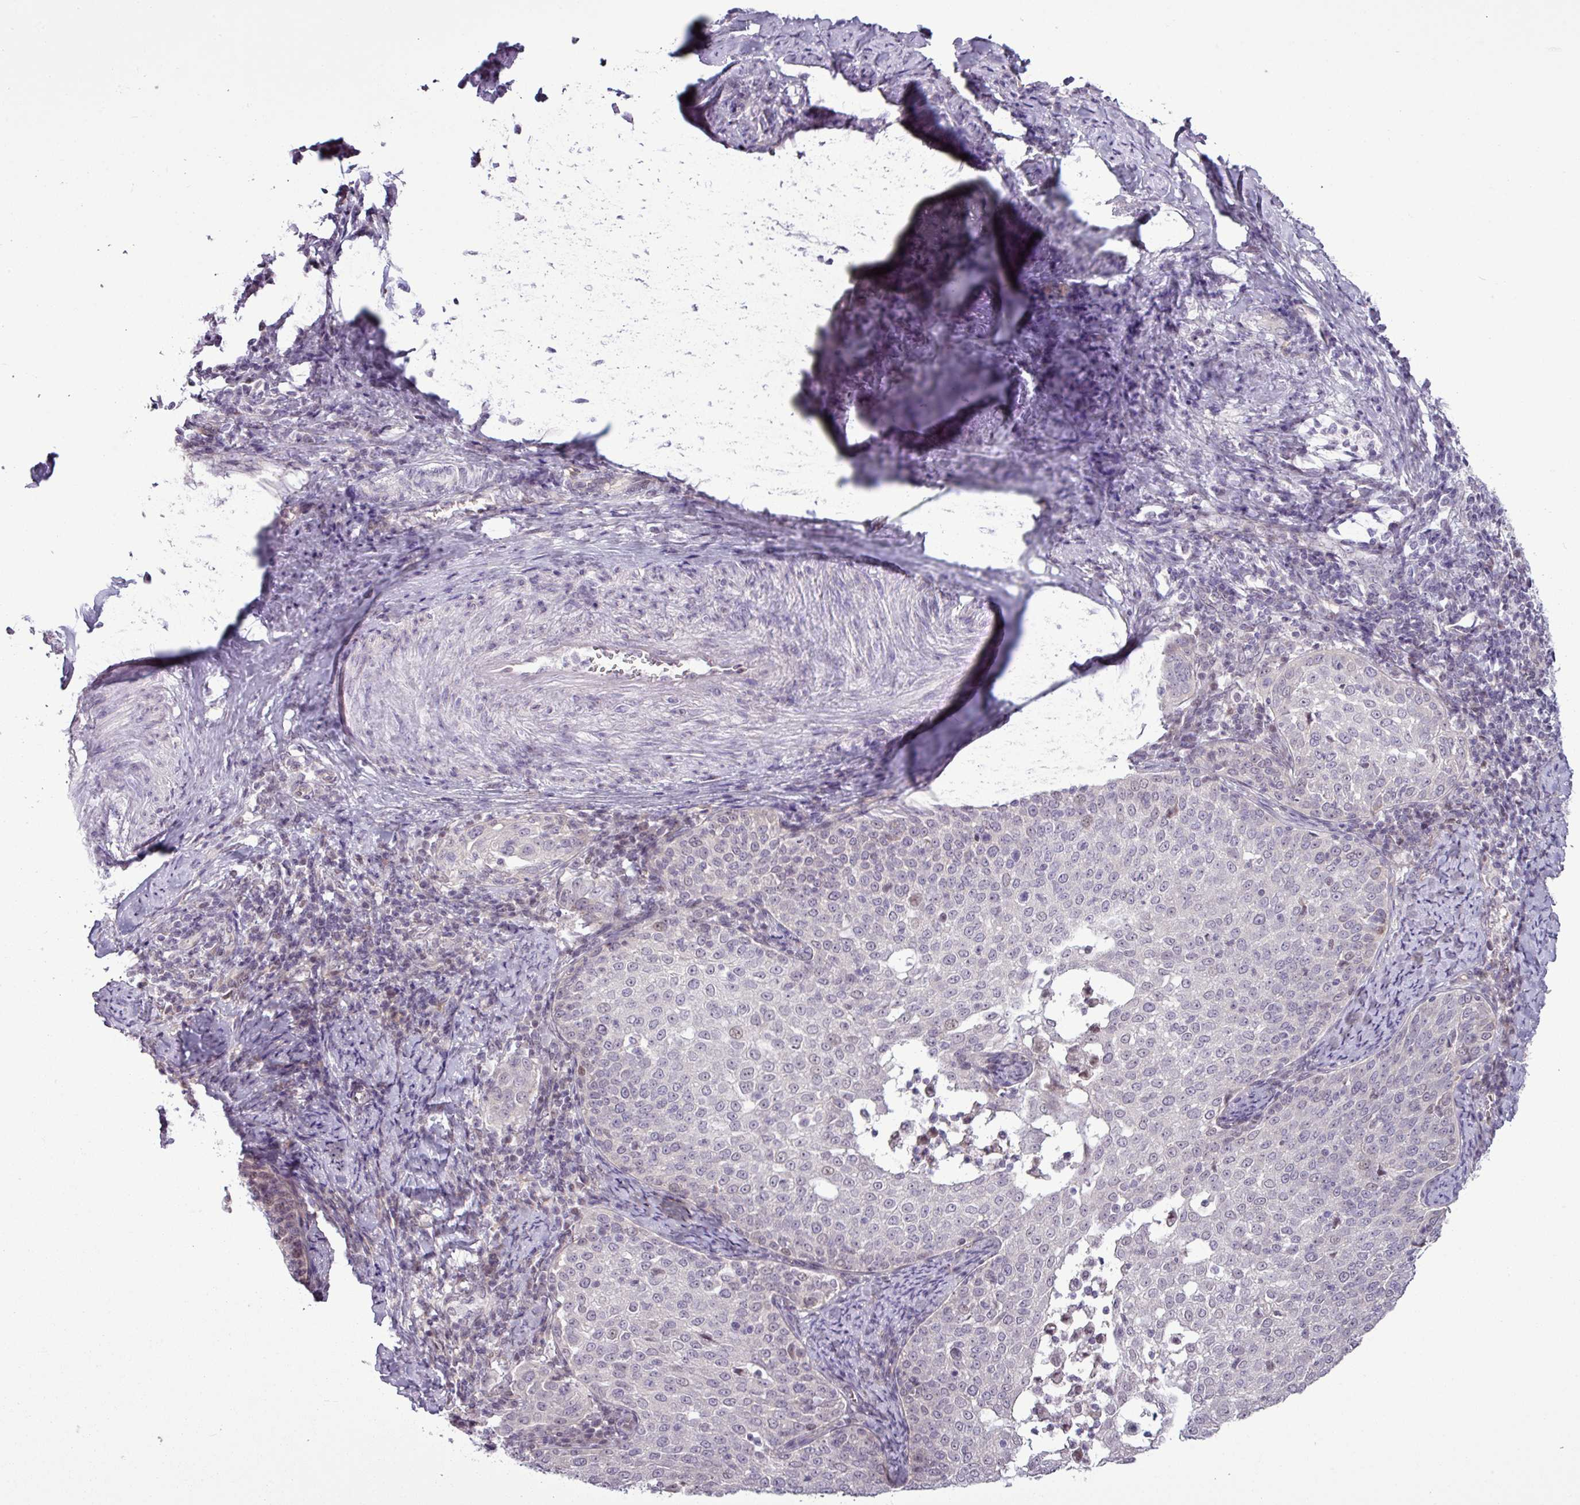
{"staining": {"intensity": "negative", "quantity": "none", "location": "none"}, "tissue": "cervical cancer", "cell_type": "Tumor cells", "image_type": "cancer", "snomed": [{"axis": "morphology", "description": "Squamous cell carcinoma, NOS"}, {"axis": "topography", "description": "Cervix"}], "caption": "There is no significant expression in tumor cells of cervical cancer (squamous cell carcinoma).", "gene": "GPT2", "patient": {"sex": "female", "age": 57}}